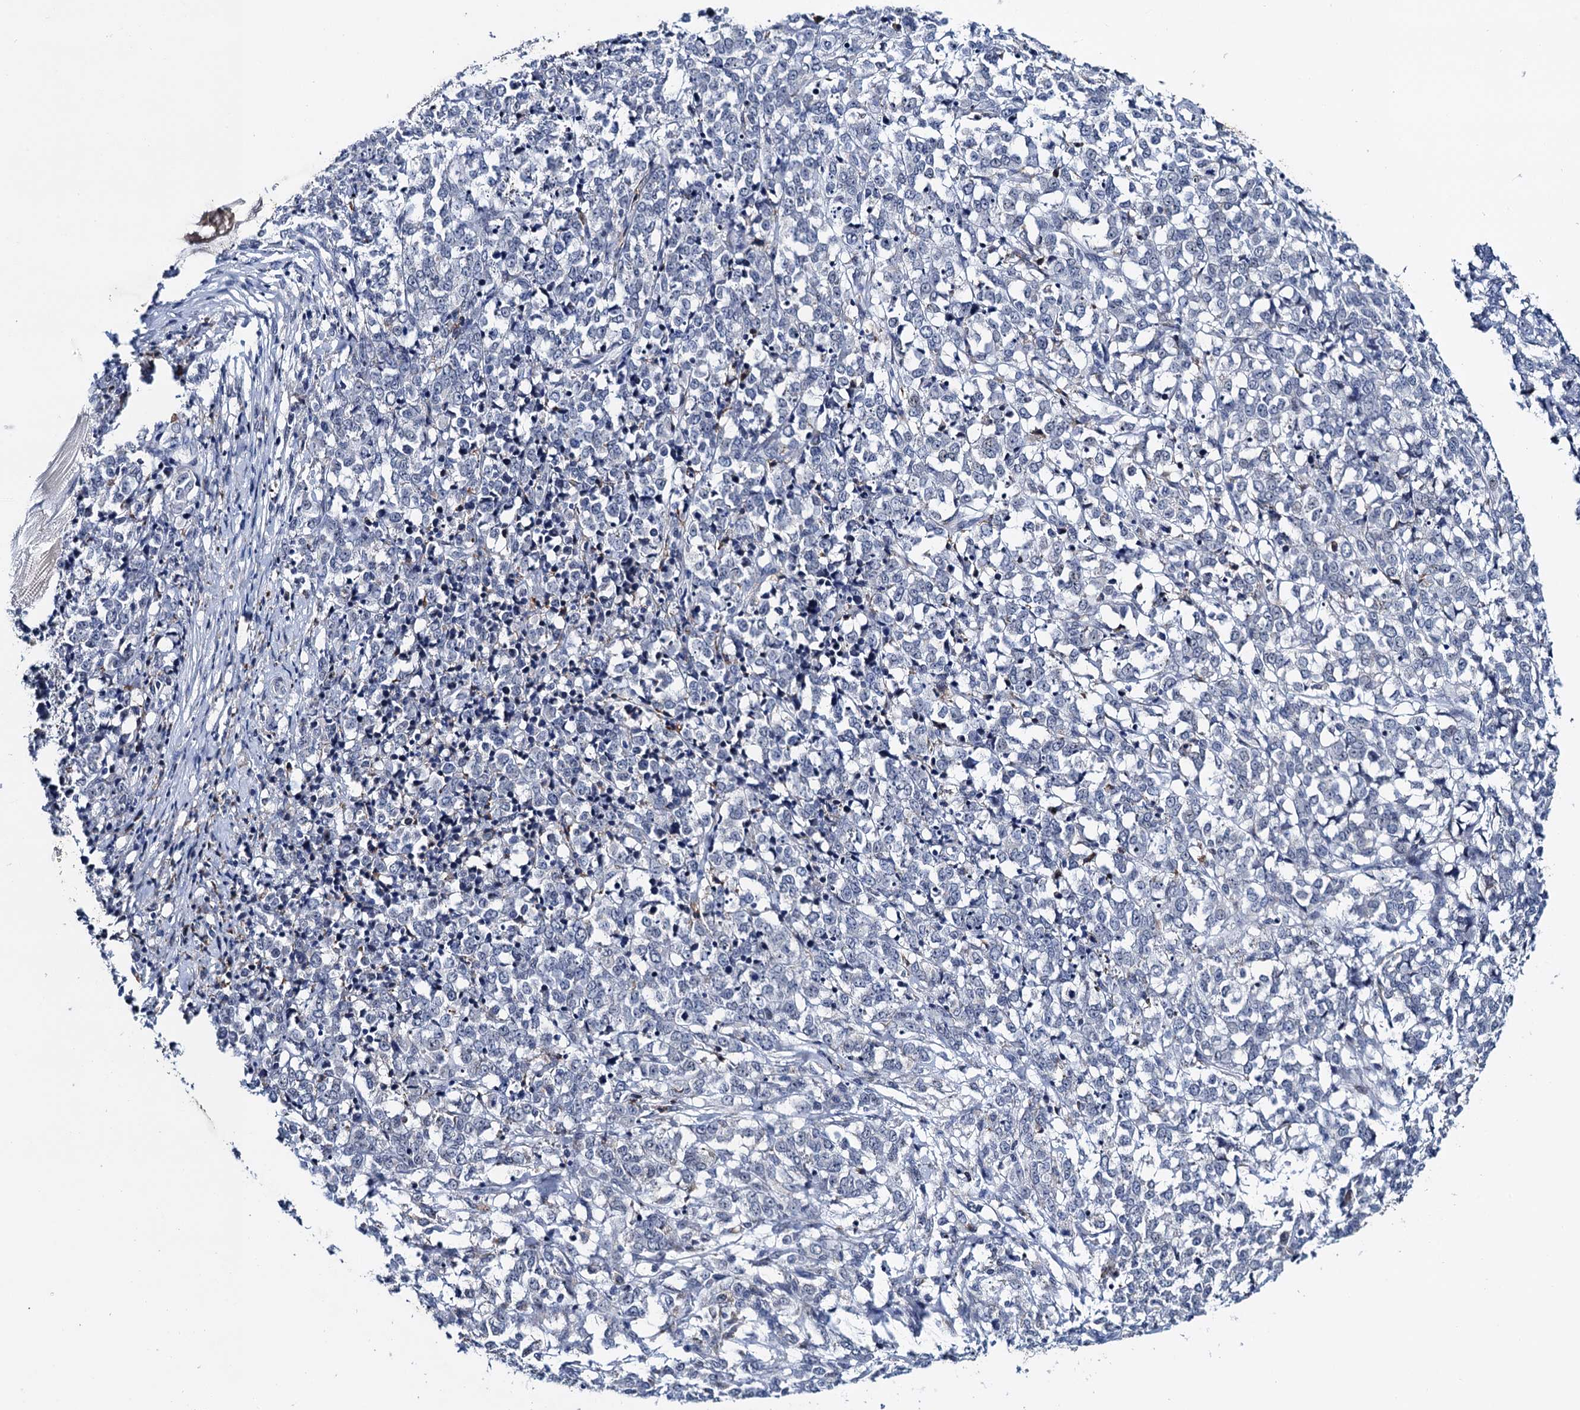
{"staining": {"intensity": "weak", "quantity": "25%-75%", "location": "cytoplasmic/membranous"}, "tissue": "melanoma", "cell_type": "Tumor cells", "image_type": "cancer", "snomed": [{"axis": "morphology", "description": "Malignant melanoma, NOS"}, {"axis": "topography", "description": "Skin"}], "caption": "Malignant melanoma was stained to show a protein in brown. There is low levels of weak cytoplasmic/membranous positivity in approximately 25%-75% of tumor cells. Immunohistochemistry stains the protein in brown and the nuclei are stained blue.", "gene": "SLC7A10", "patient": {"sex": "female", "age": 72}}